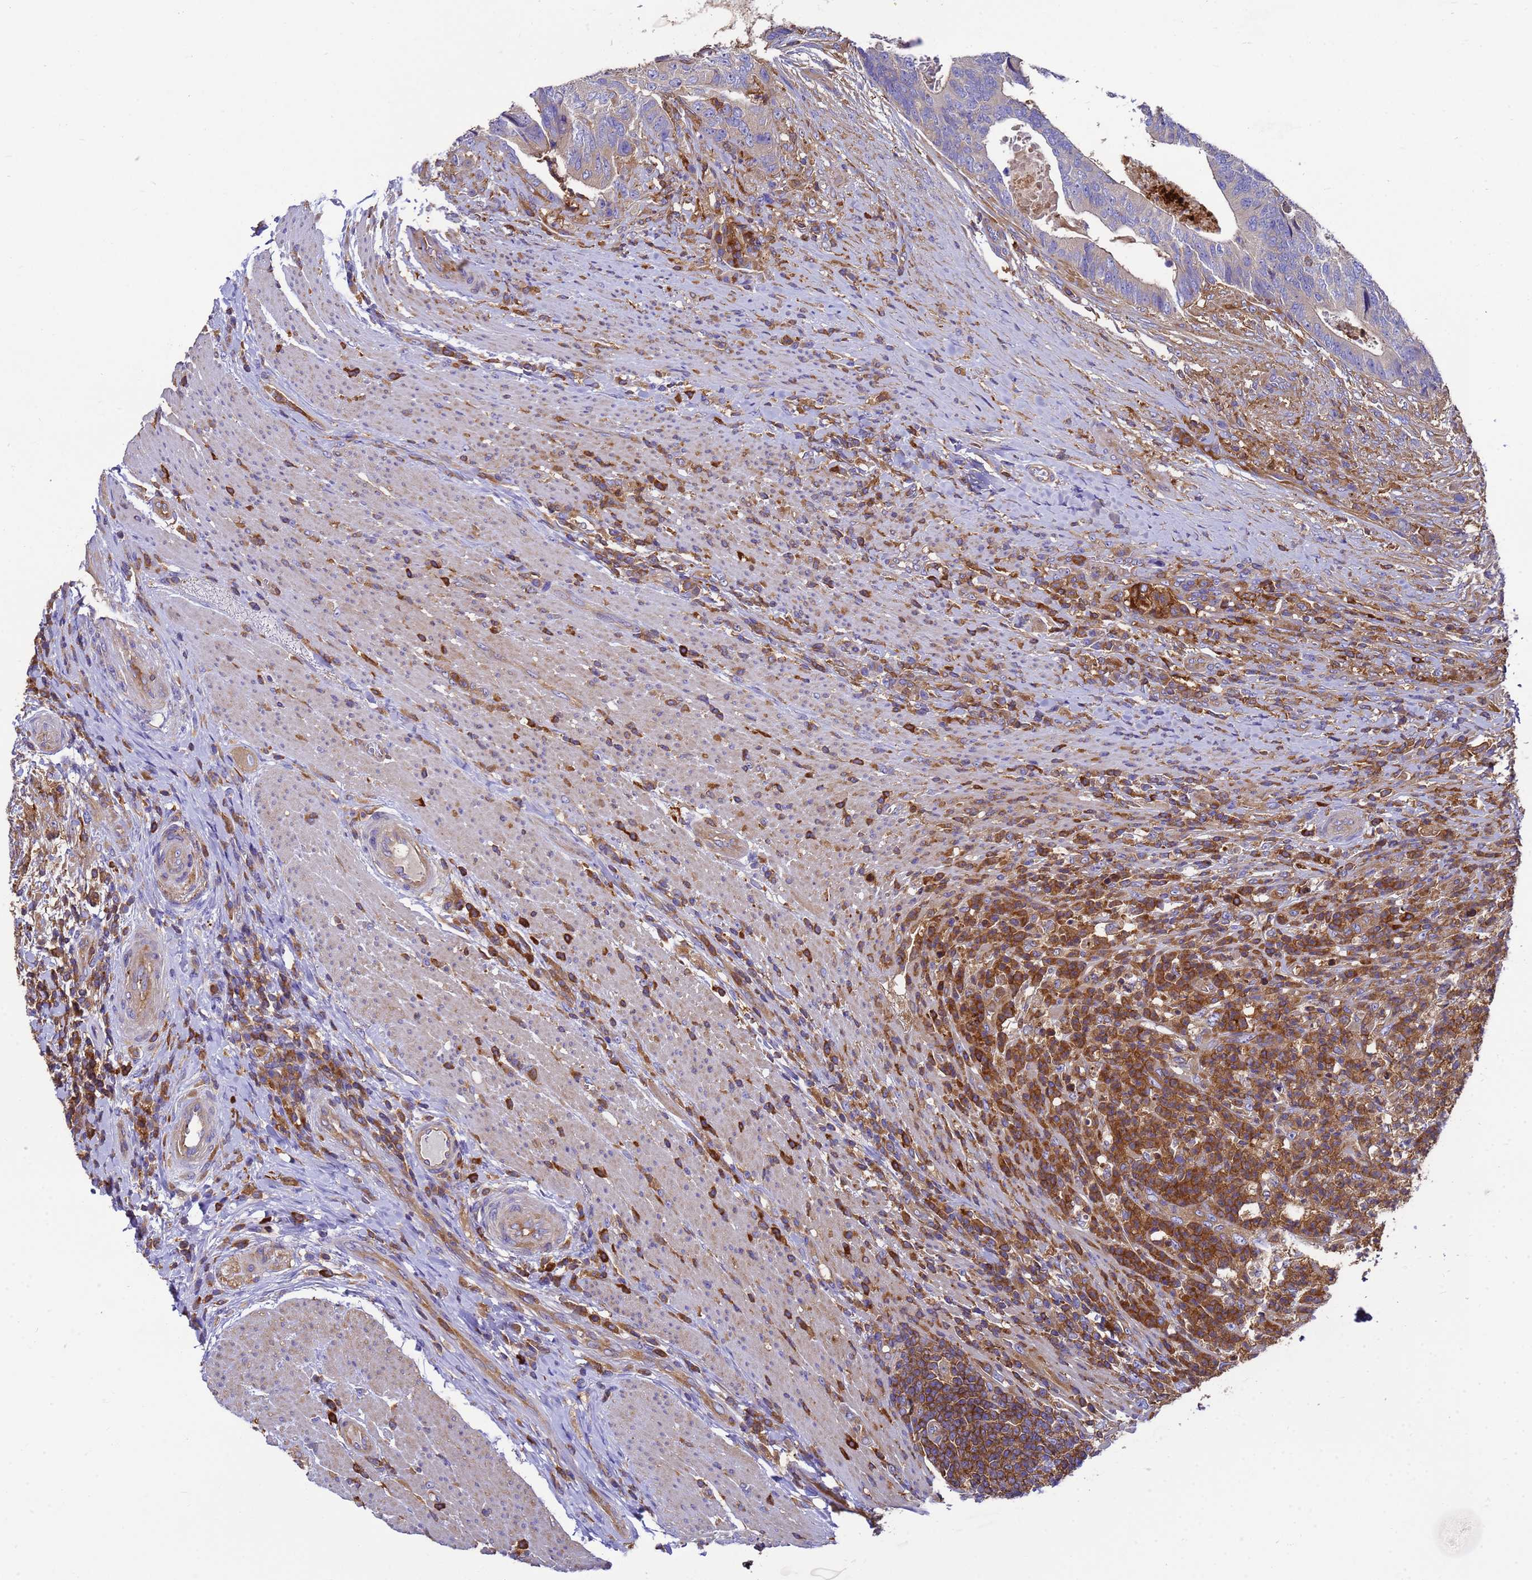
{"staining": {"intensity": "negative", "quantity": "none", "location": "none"}, "tissue": "colorectal cancer", "cell_type": "Tumor cells", "image_type": "cancer", "snomed": [{"axis": "morphology", "description": "Adenocarcinoma, NOS"}, {"axis": "topography", "description": "Colon"}], "caption": "IHC micrograph of colorectal adenocarcinoma stained for a protein (brown), which exhibits no staining in tumor cells.", "gene": "ZNF235", "patient": {"sex": "female", "age": 67}}